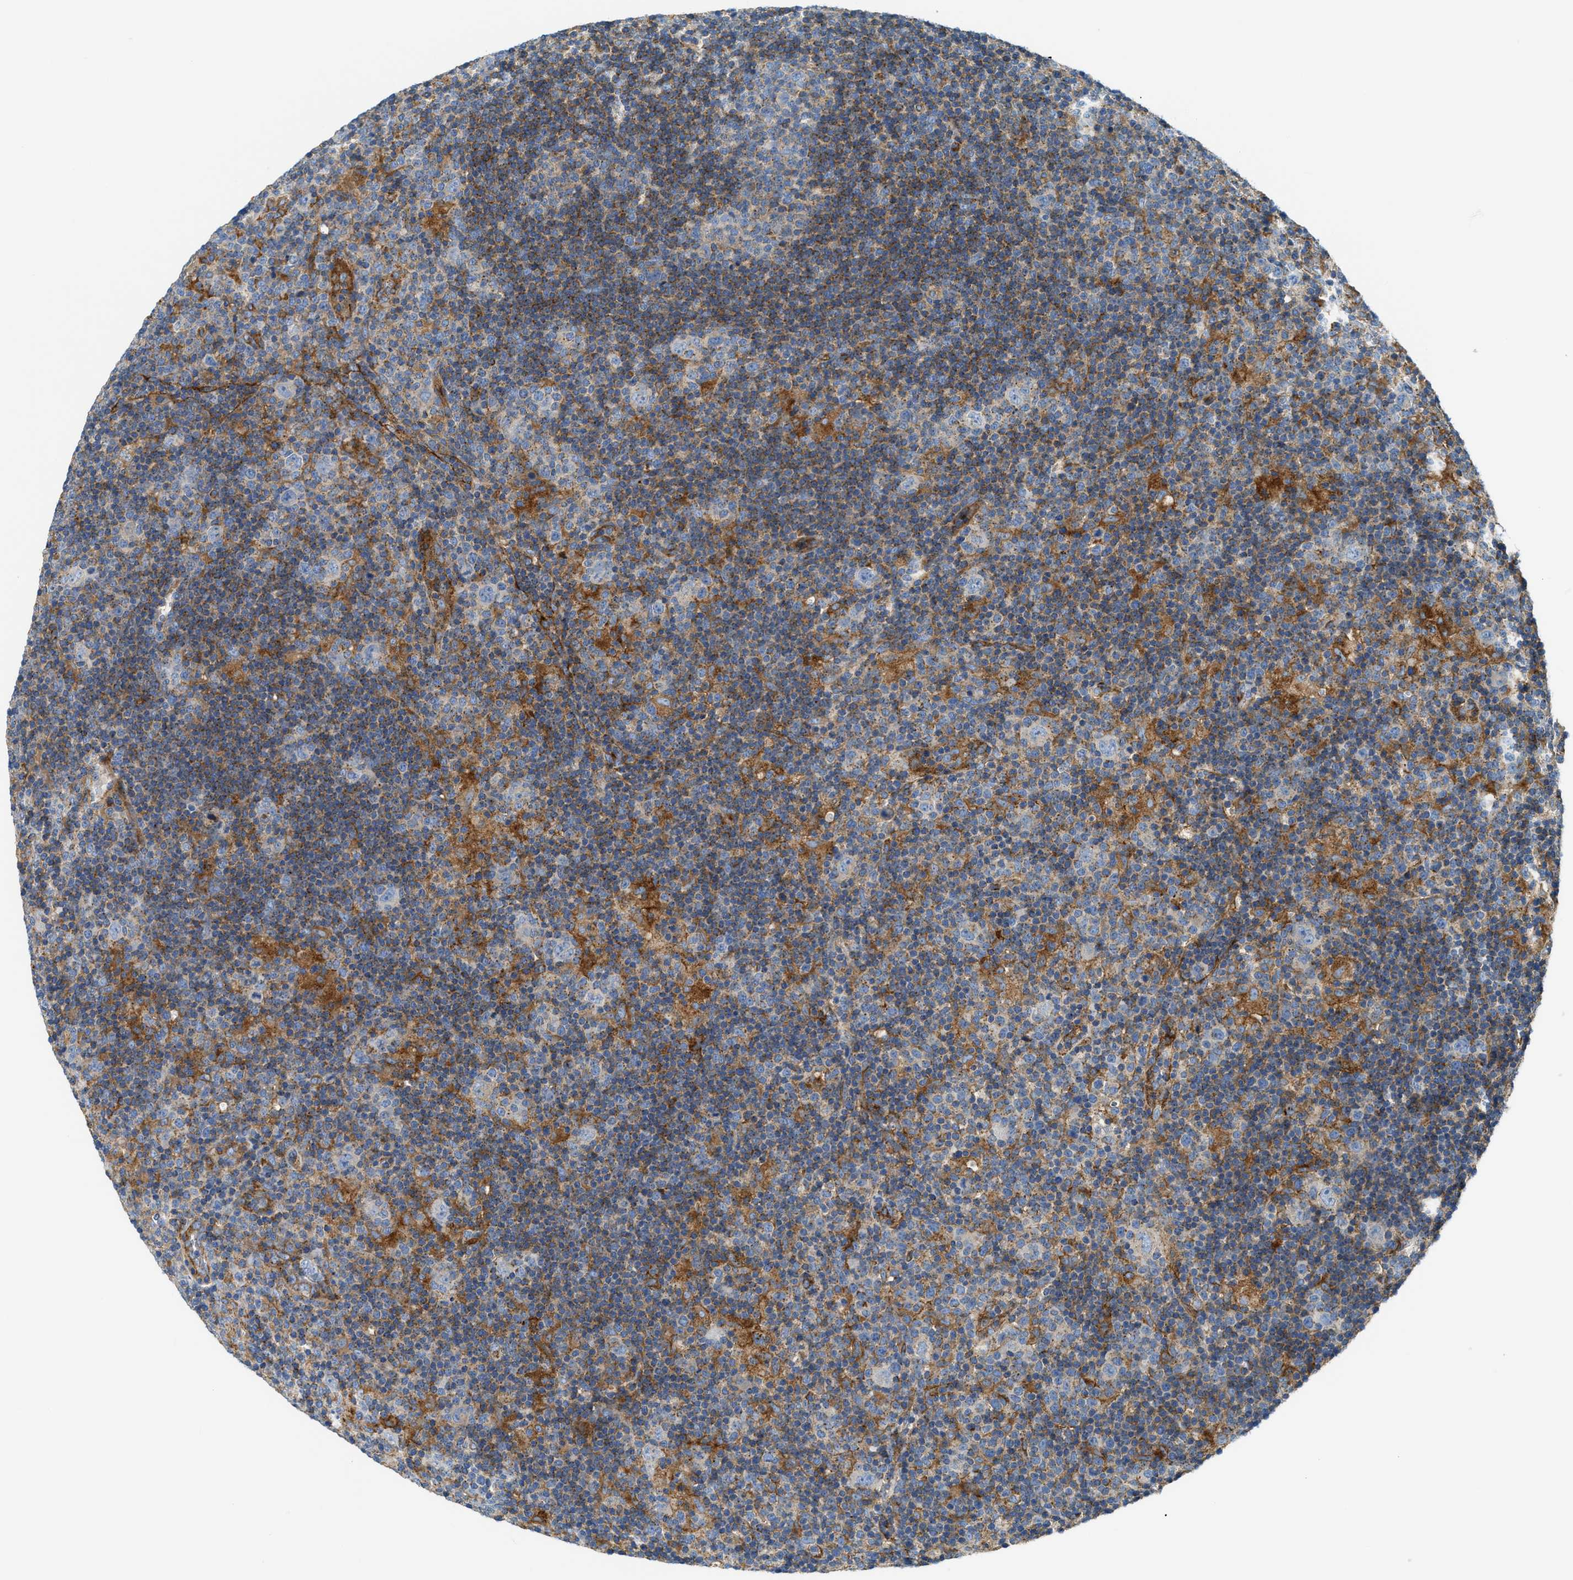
{"staining": {"intensity": "negative", "quantity": "none", "location": "none"}, "tissue": "lymphoma", "cell_type": "Tumor cells", "image_type": "cancer", "snomed": [{"axis": "morphology", "description": "Hodgkin's disease, NOS"}, {"axis": "topography", "description": "Lymph node"}], "caption": "Immunohistochemical staining of human lymphoma demonstrates no significant staining in tumor cells.", "gene": "NSUN7", "patient": {"sex": "female", "age": 57}}